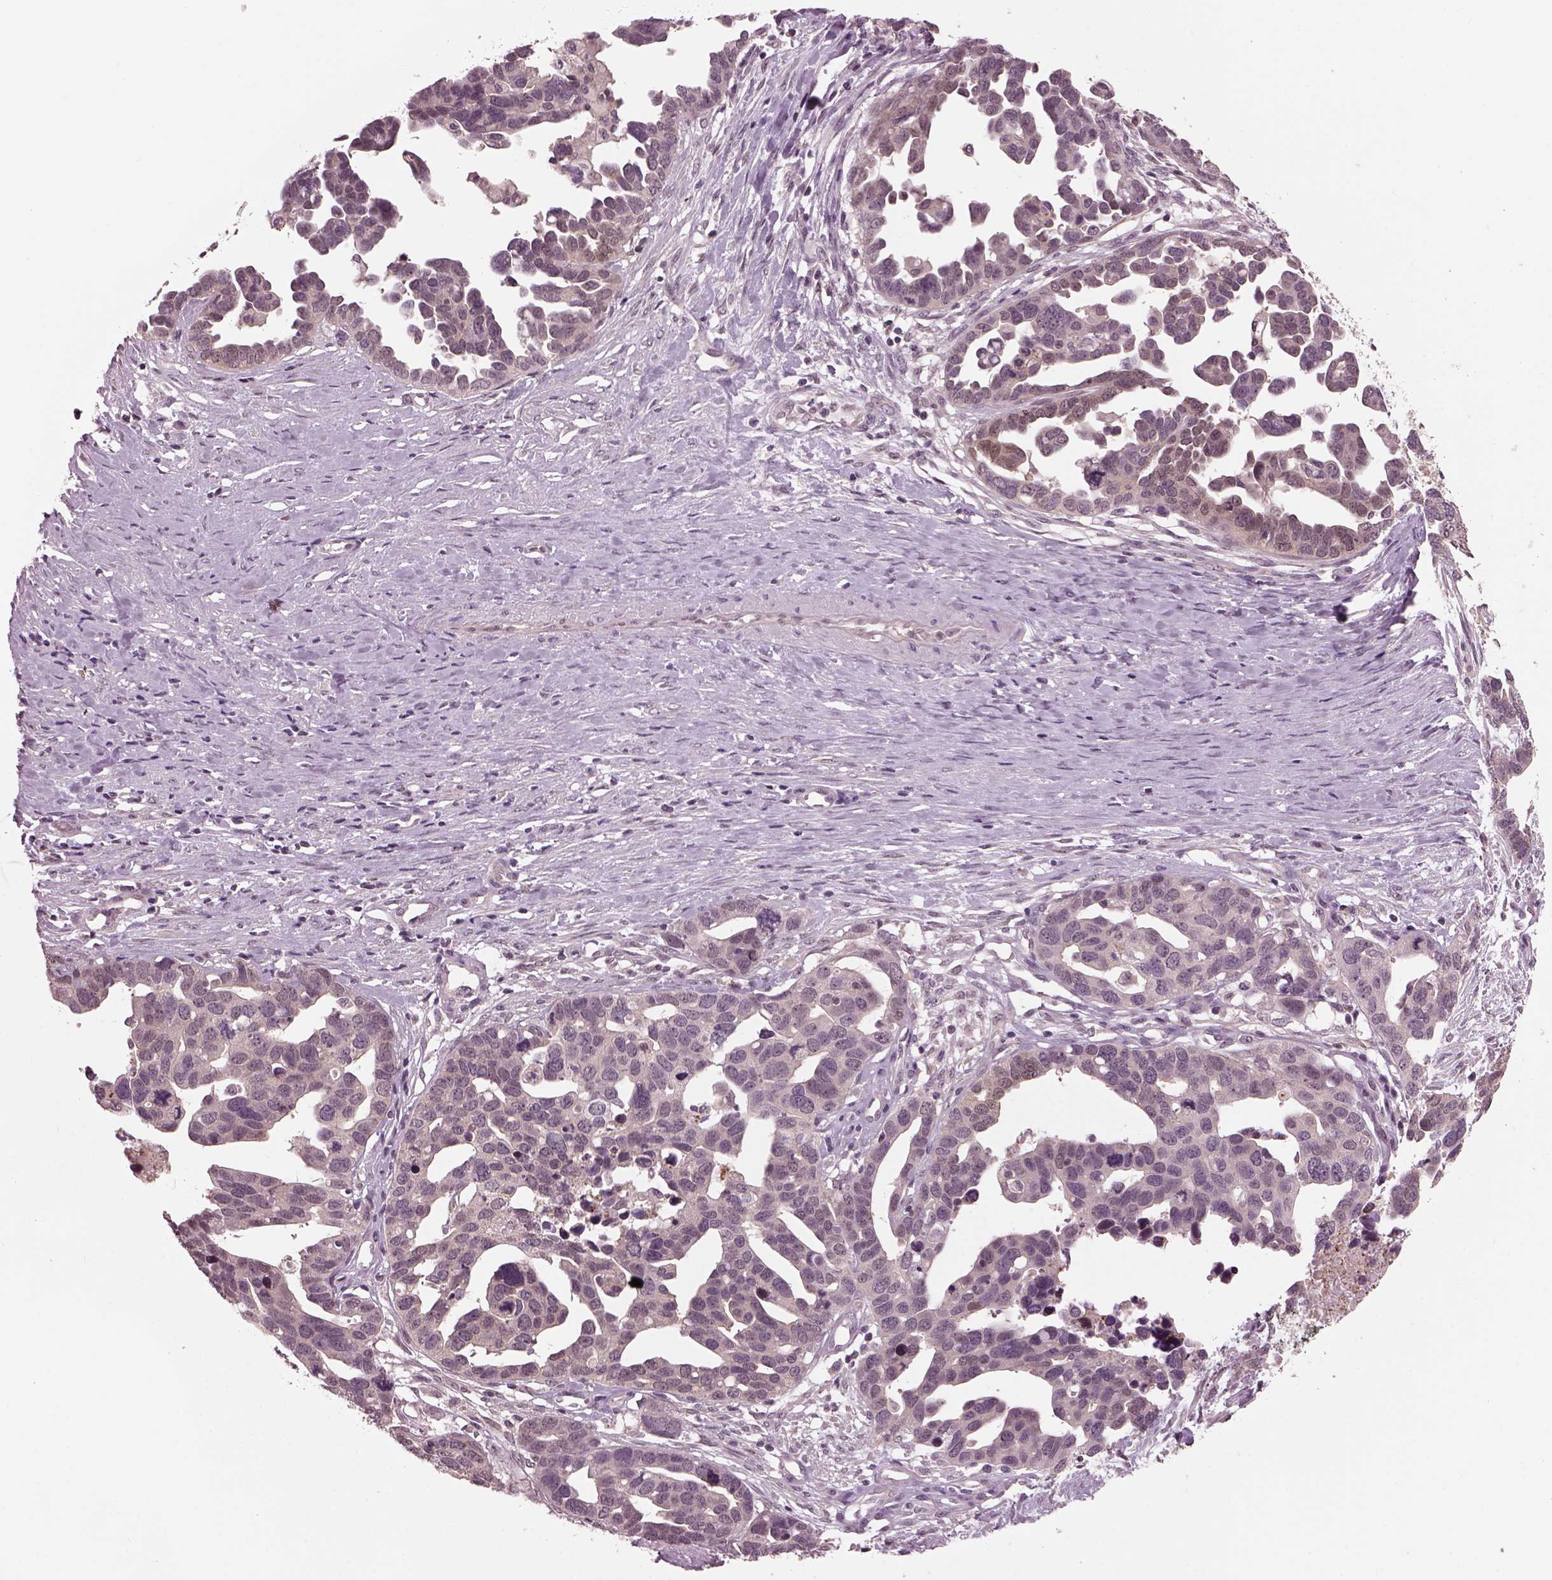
{"staining": {"intensity": "negative", "quantity": "none", "location": "none"}, "tissue": "ovarian cancer", "cell_type": "Tumor cells", "image_type": "cancer", "snomed": [{"axis": "morphology", "description": "Cystadenocarcinoma, serous, NOS"}, {"axis": "topography", "description": "Ovary"}], "caption": "Serous cystadenocarcinoma (ovarian) stained for a protein using immunohistochemistry (IHC) exhibits no expression tumor cells.", "gene": "SRI", "patient": {"sex": "female", "age": 54}}